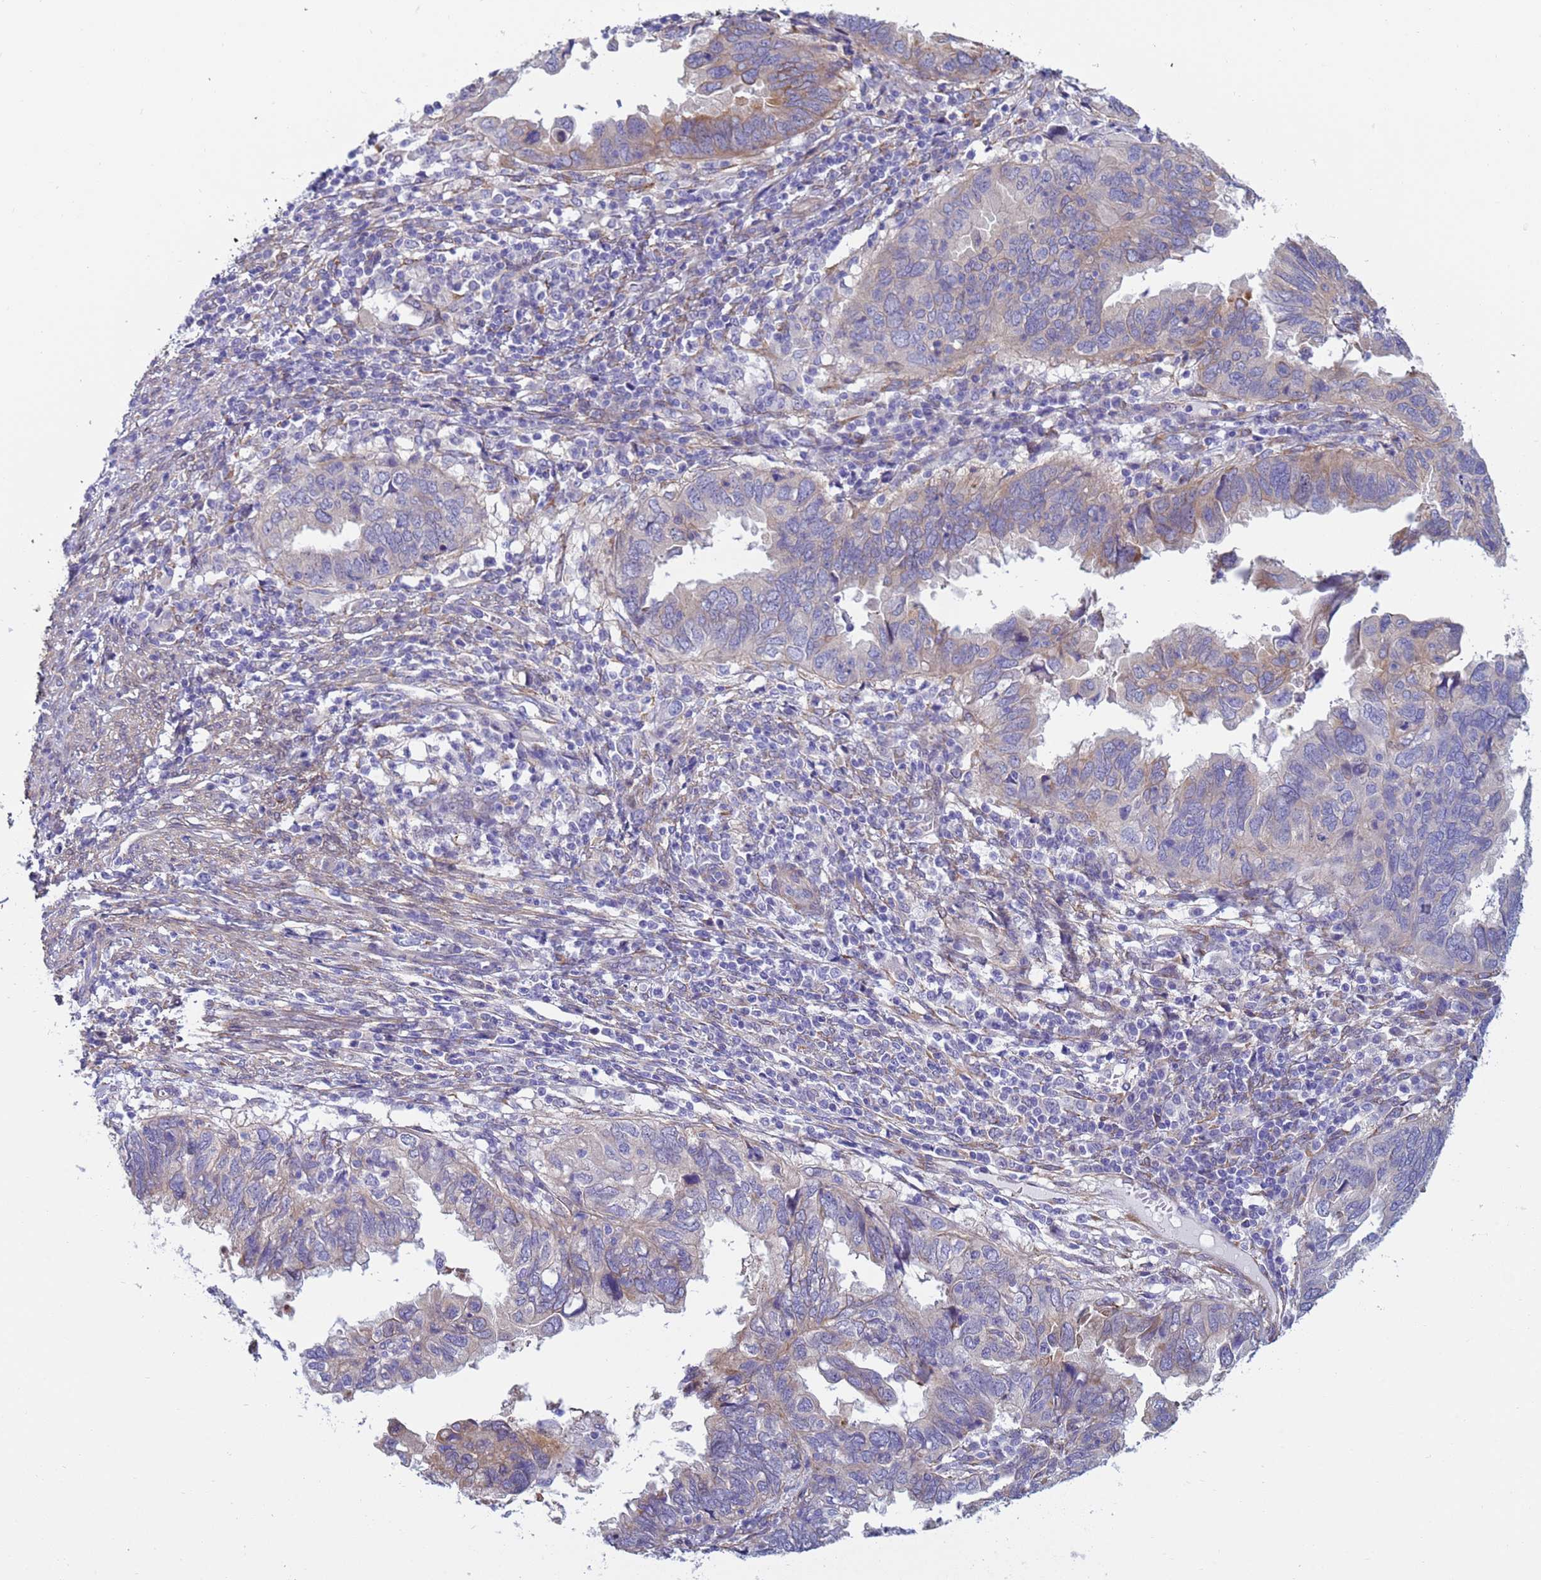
{"staining": {"intensity": "weak", "quantity": "25%-75%", "location": "cytoplasmic/membranous"}, "tissue": "endometrial cancer", "cell_type": "Tumor cells", "image_type": "cancer", "snomed": [{"axis": "morphology", "description": "Adenocarcinoma, NOS"}, {"axis": "topography", "description": "Uterus"}], "caption": "Adenocarcinoma (endometrial) stained for a protein (brown) displays weak cytoplasmic/membranous positive positivity in approximately 25%-75% of tumor cells.", "gene": "TRPC6", "patient": {"sex": "female", "age": 77}}